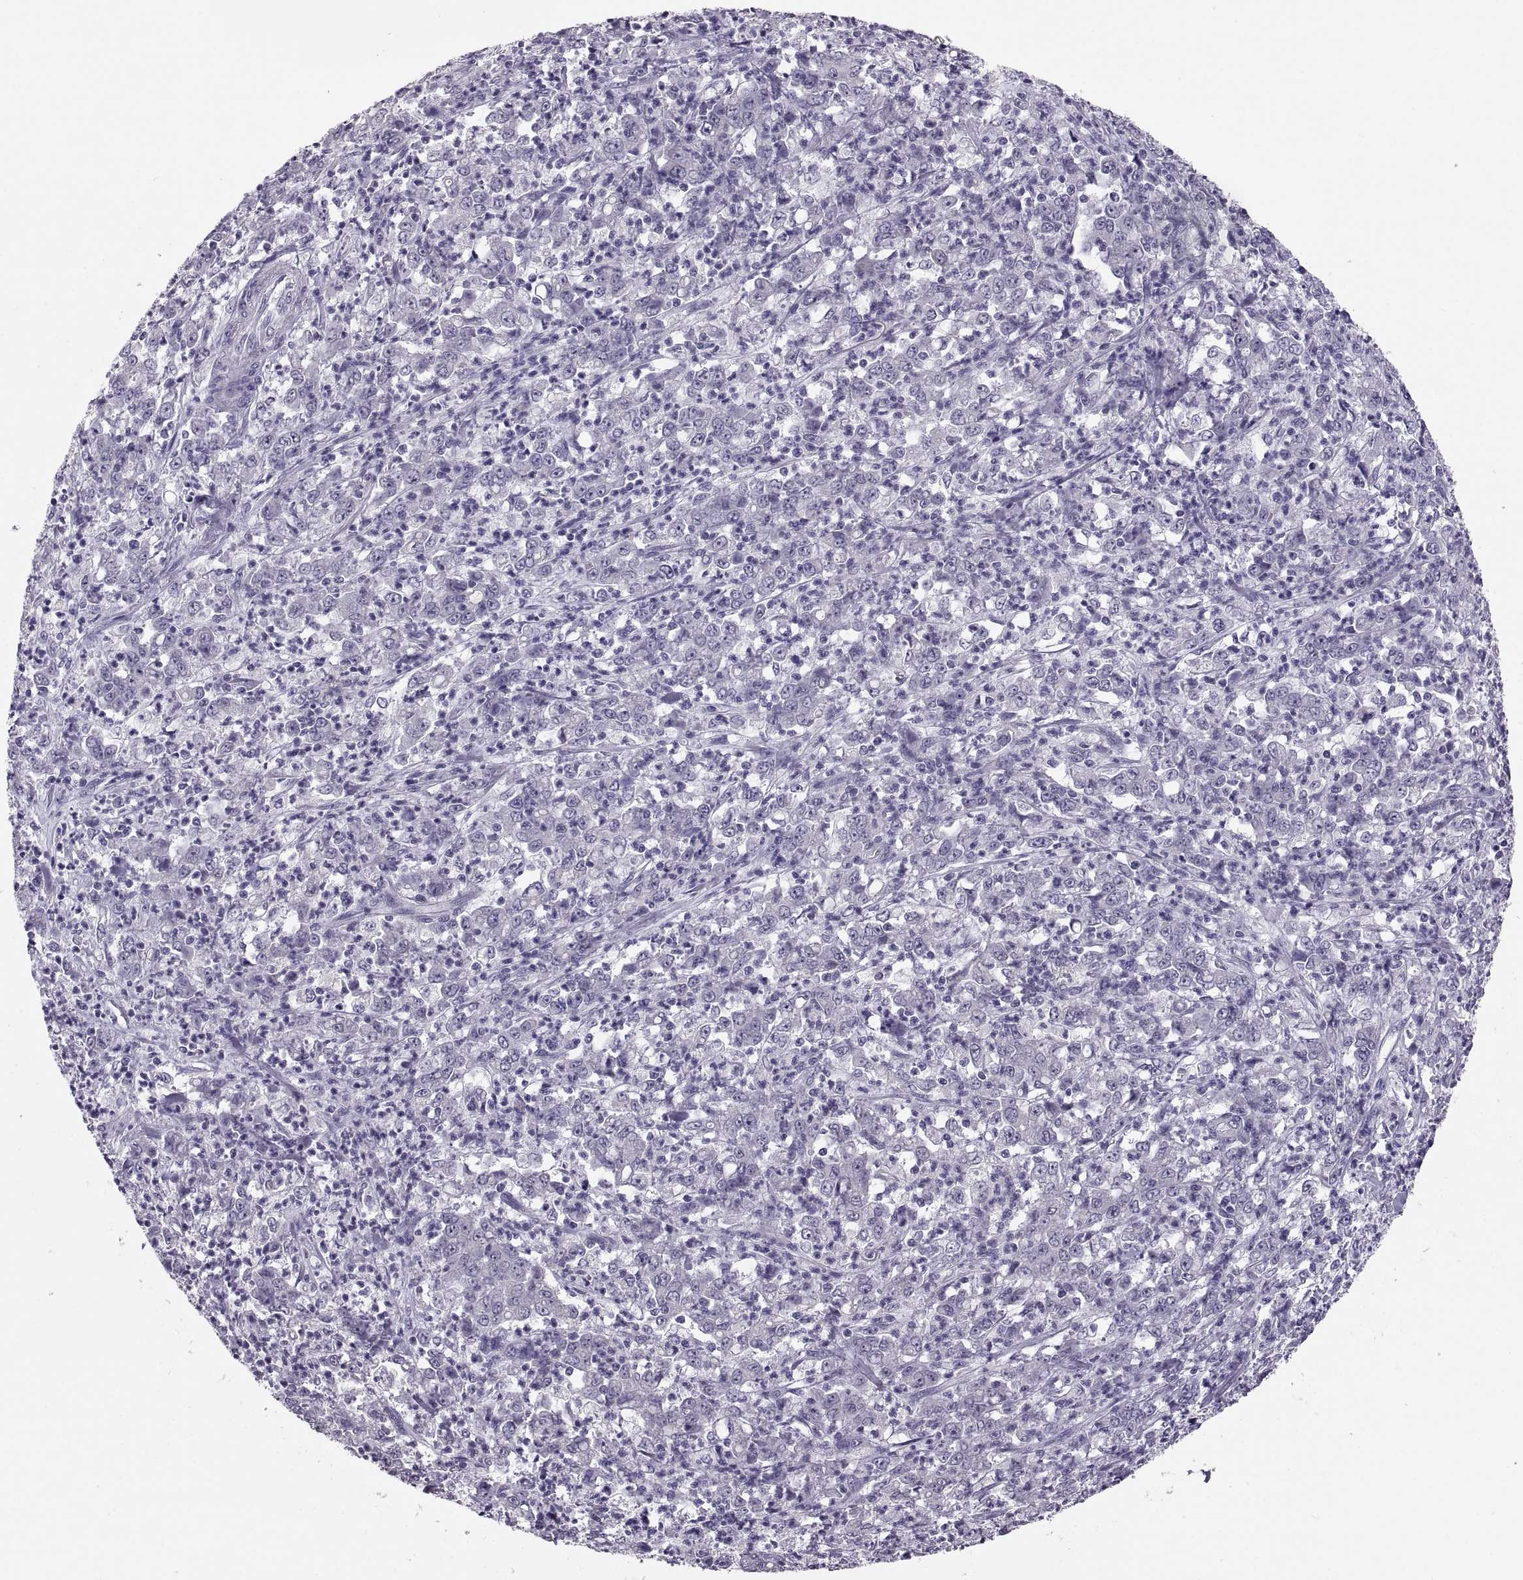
{"staining": {"intensity": "negative", "quantity": "none", "location": "none"}, "tissue": "stomach cancer", "cell_type": "Tumor cells", "image_type": "cancer", "snomed": [{"axis": "morphology", "description": "Adenocarcinoma, NOS"}, {"axis": "topography", "description": "Stomach, lower"}], "caption": "Tumor cells are negative for protein expression in human adenocarcinoma (stomach). (DAB (3,3'-diaminobenzidine) immunohistochemistry (IHC) visualized using brightfield microscopy, high magnification).", "gene": "ADH6", "patient": {"sex": "female", "age": 71}}